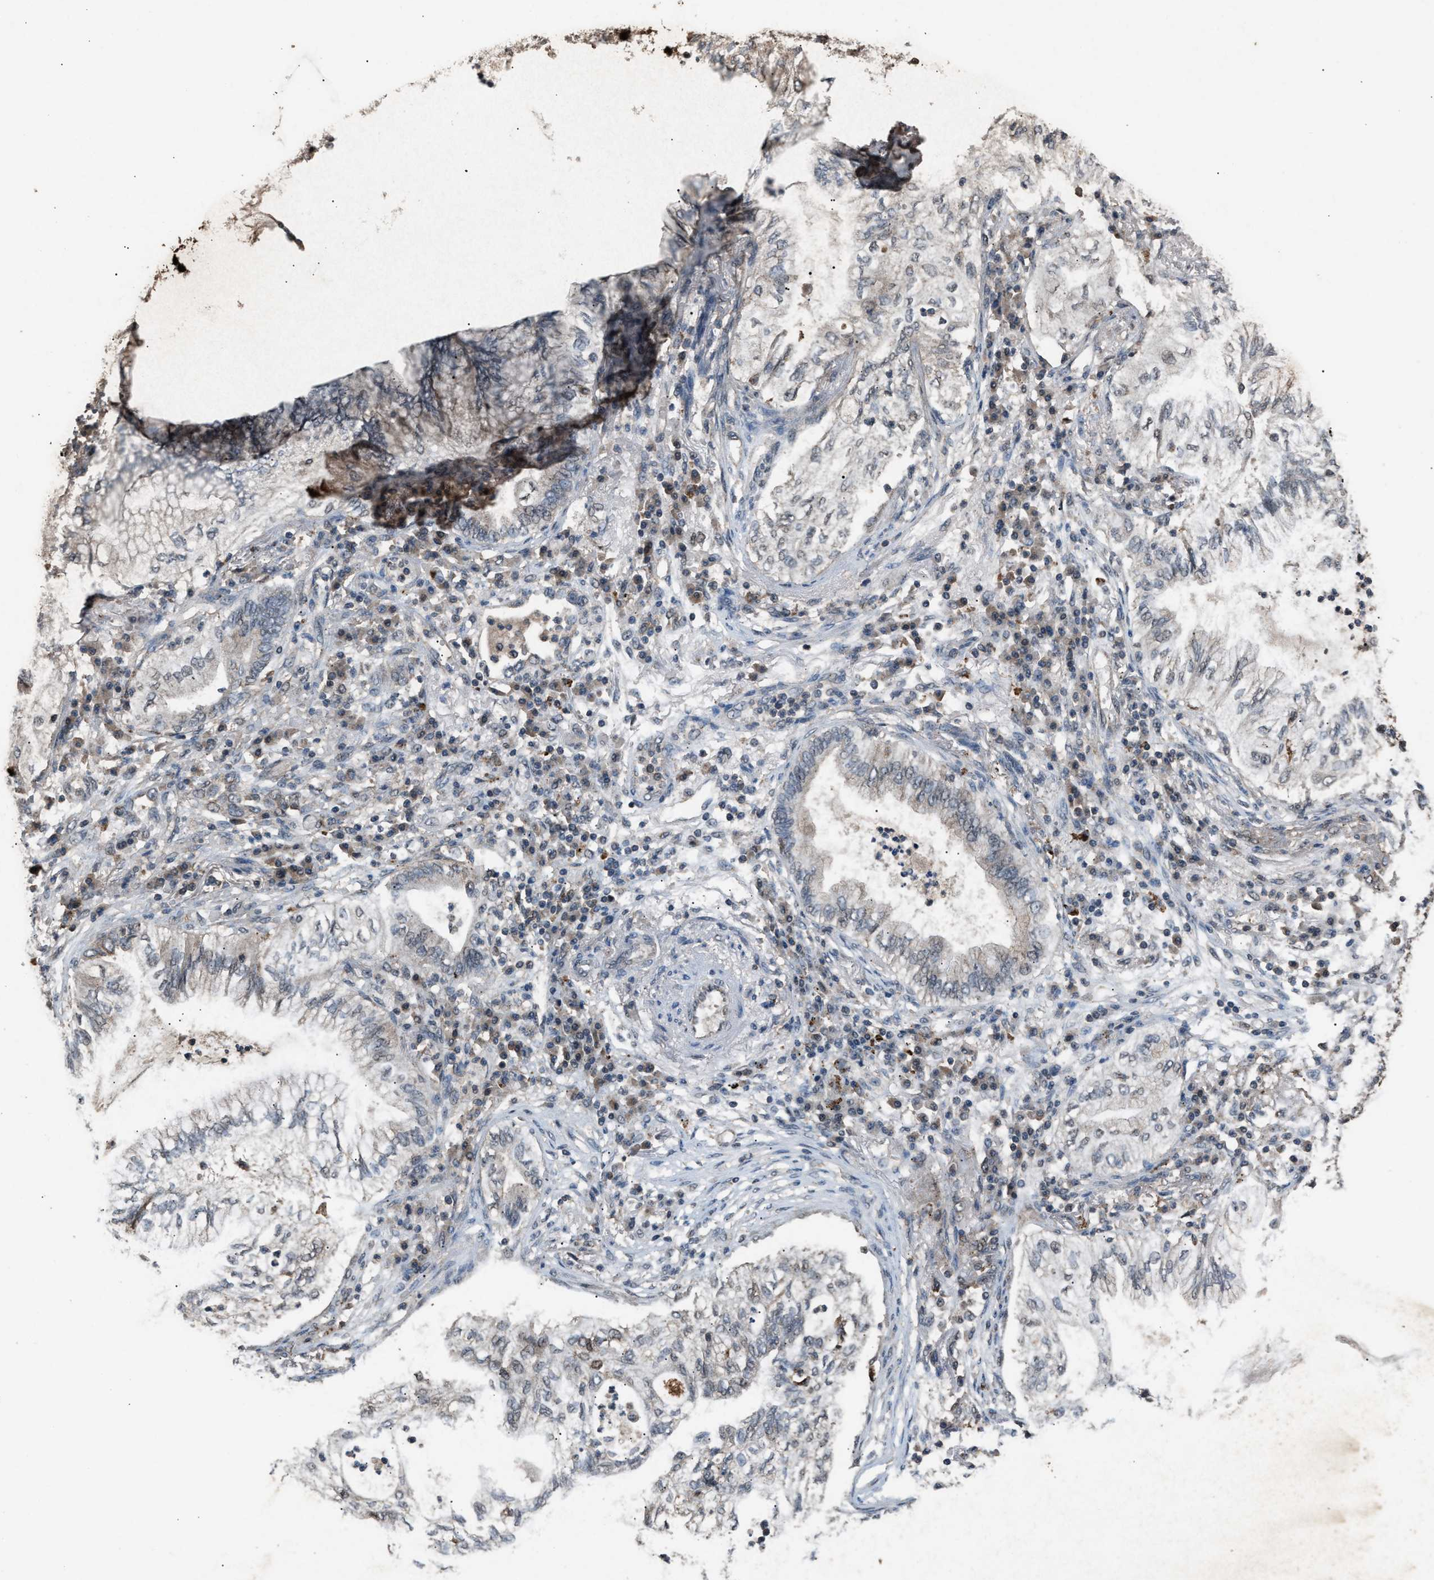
{"staining": {"intensity": "weak", "quantity": "<25%", "location": "cytoplasmic/membranous"}, "tissue": "lung cancer", "cell_type": "Tumor cells", "image_type": "cancer", "snomed": [{"axis": "morphology", "description": "Normal tissue, NOS"}, {"axis": "morphology", "description": "Adenocarcinoma, NOS"}, {"axis": "topography", "description": "Bronchus"}, {"axis": "topography", "description": "Lung"}], "caption": "This is an IHC photomicrograph of human lung cancer (adenocarcinoma). There is no positivity in tumor cells.", "gene": "PSMD1", "patient": {"sex": "female", "age": 70}}